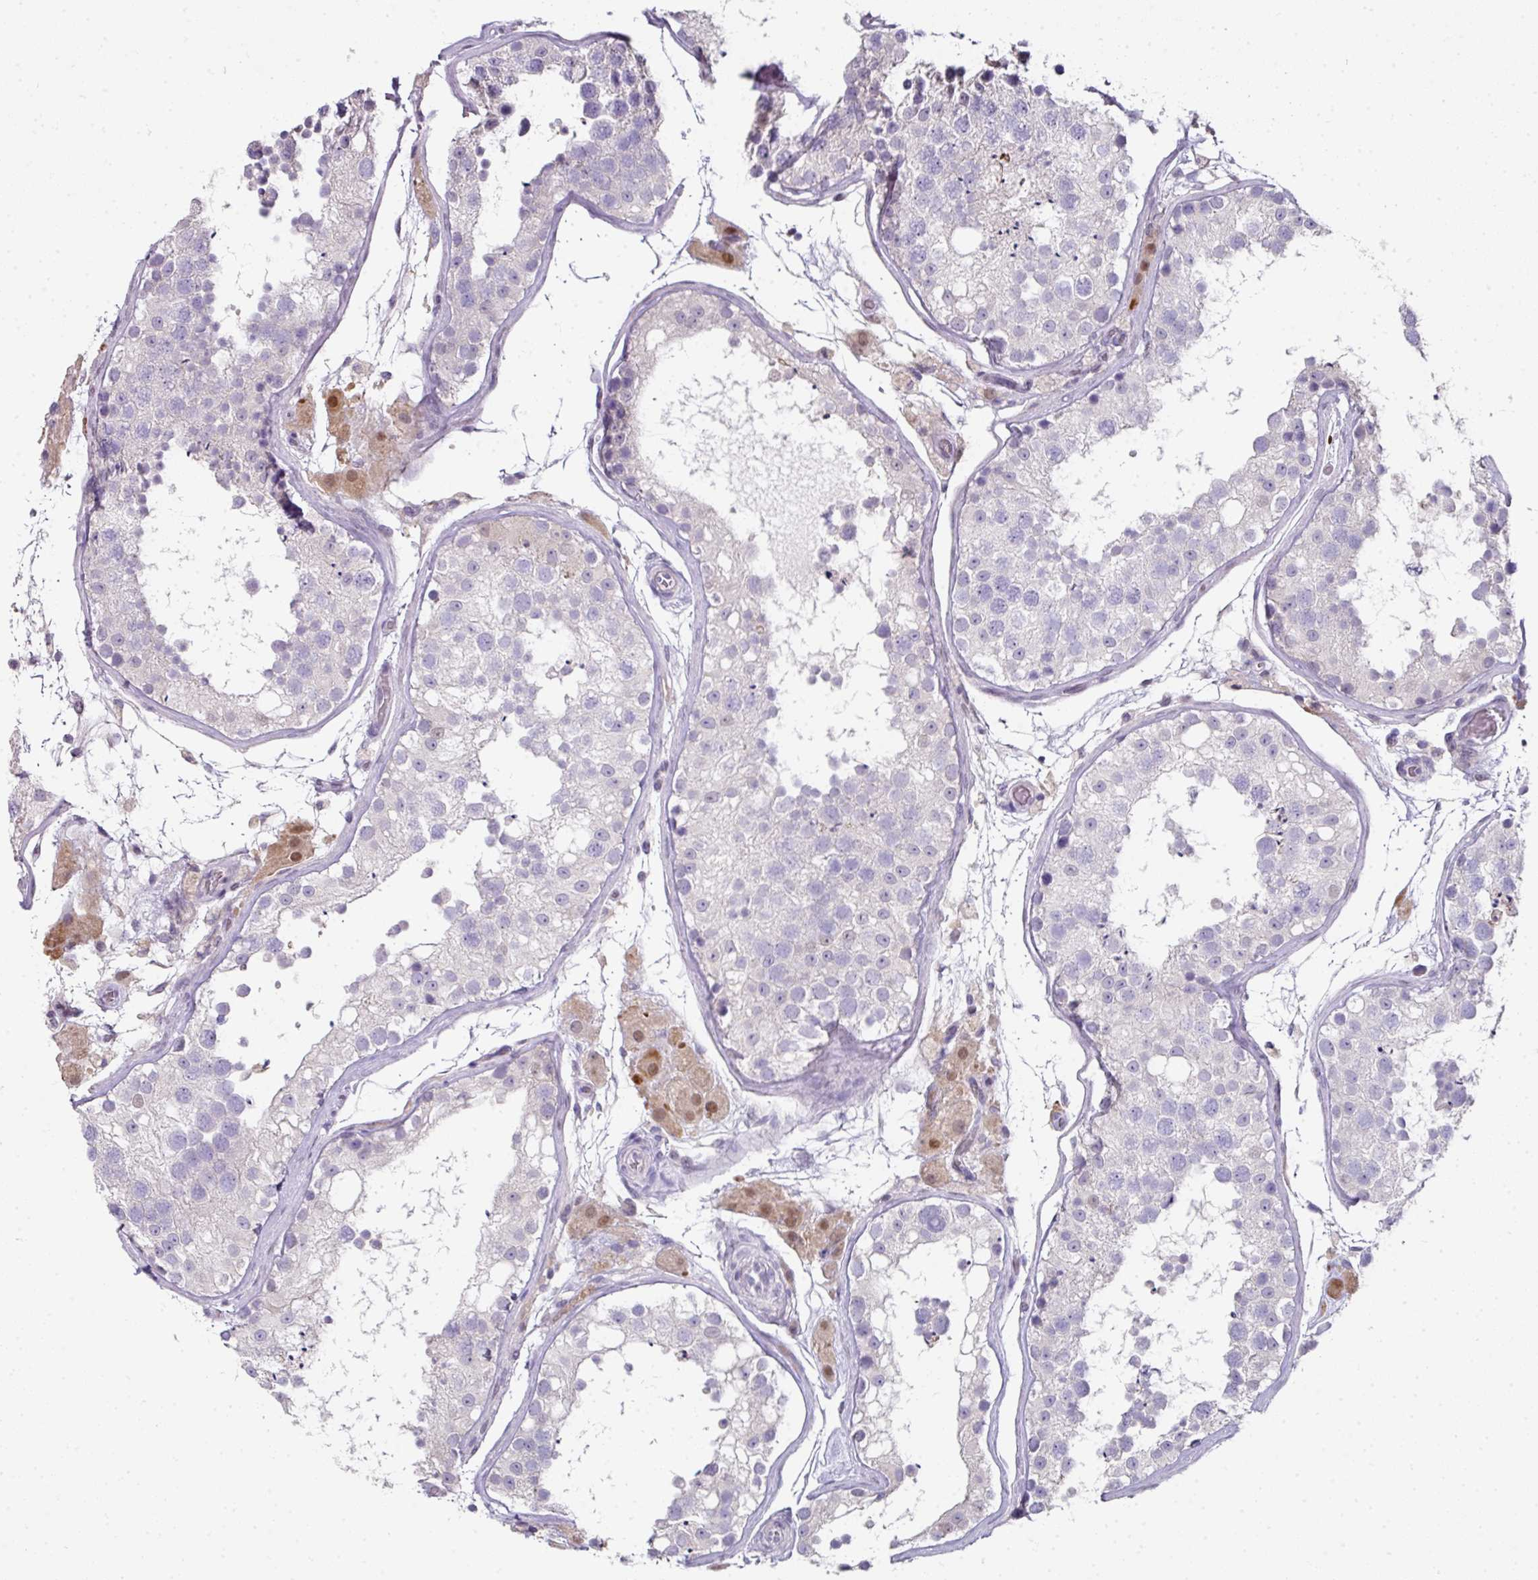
{"staining": {"intensity": "negative", "quantity": "none", "location": "none"}, "tissue": "testis", "cell_type": "Cells in seminiferous ducts", "image_type": "normal", "snomed": [{"axis": "morphology", "description": "Normal tissue, NOS"}, {"axis": "topography", "description": "Testis"}], "caption": "A high-resolution histopathology image shows IHC staining of normal testis, which shows no significant staining in cells in seminiferous ducts.", "gene": "ANKRD18A", "patient": {"sex": "male", "age": 26}}